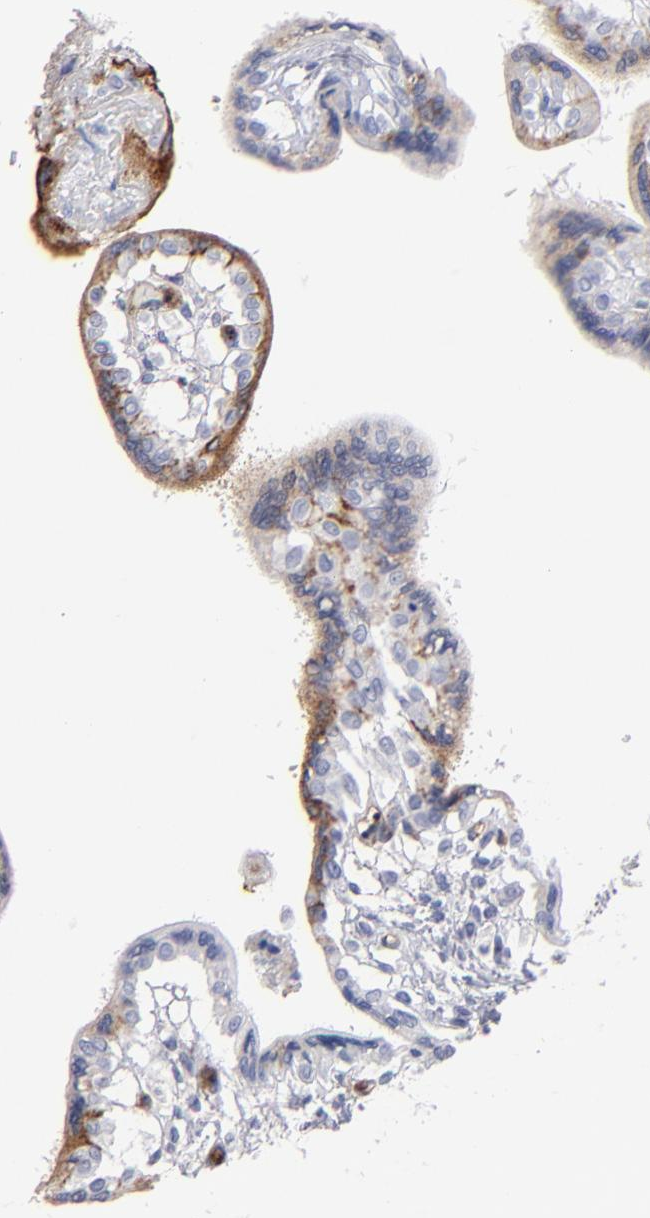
{"staining": {"intensity": "negative", "quantity": "none", "location": "none"}, "tissue": "placenta", "cell_type": "Decidual cells", "image_type": "normal", "snomed": [{"axis": "morphology", "description": "Normal tissue, NOS"}, {"axis": "topography", "description": "Placenta"}], "caption": "A high-resolution image shows immunohistochemistry staining of normal placenta, which exhibits no significant staining in decidual cells. (Brightfield microscopy of DAB (3,3'-diaminobenzidine) IHC at high magnification).", "gene": "TM4SF1", "patient": {"sex": "female", "age": 31}}